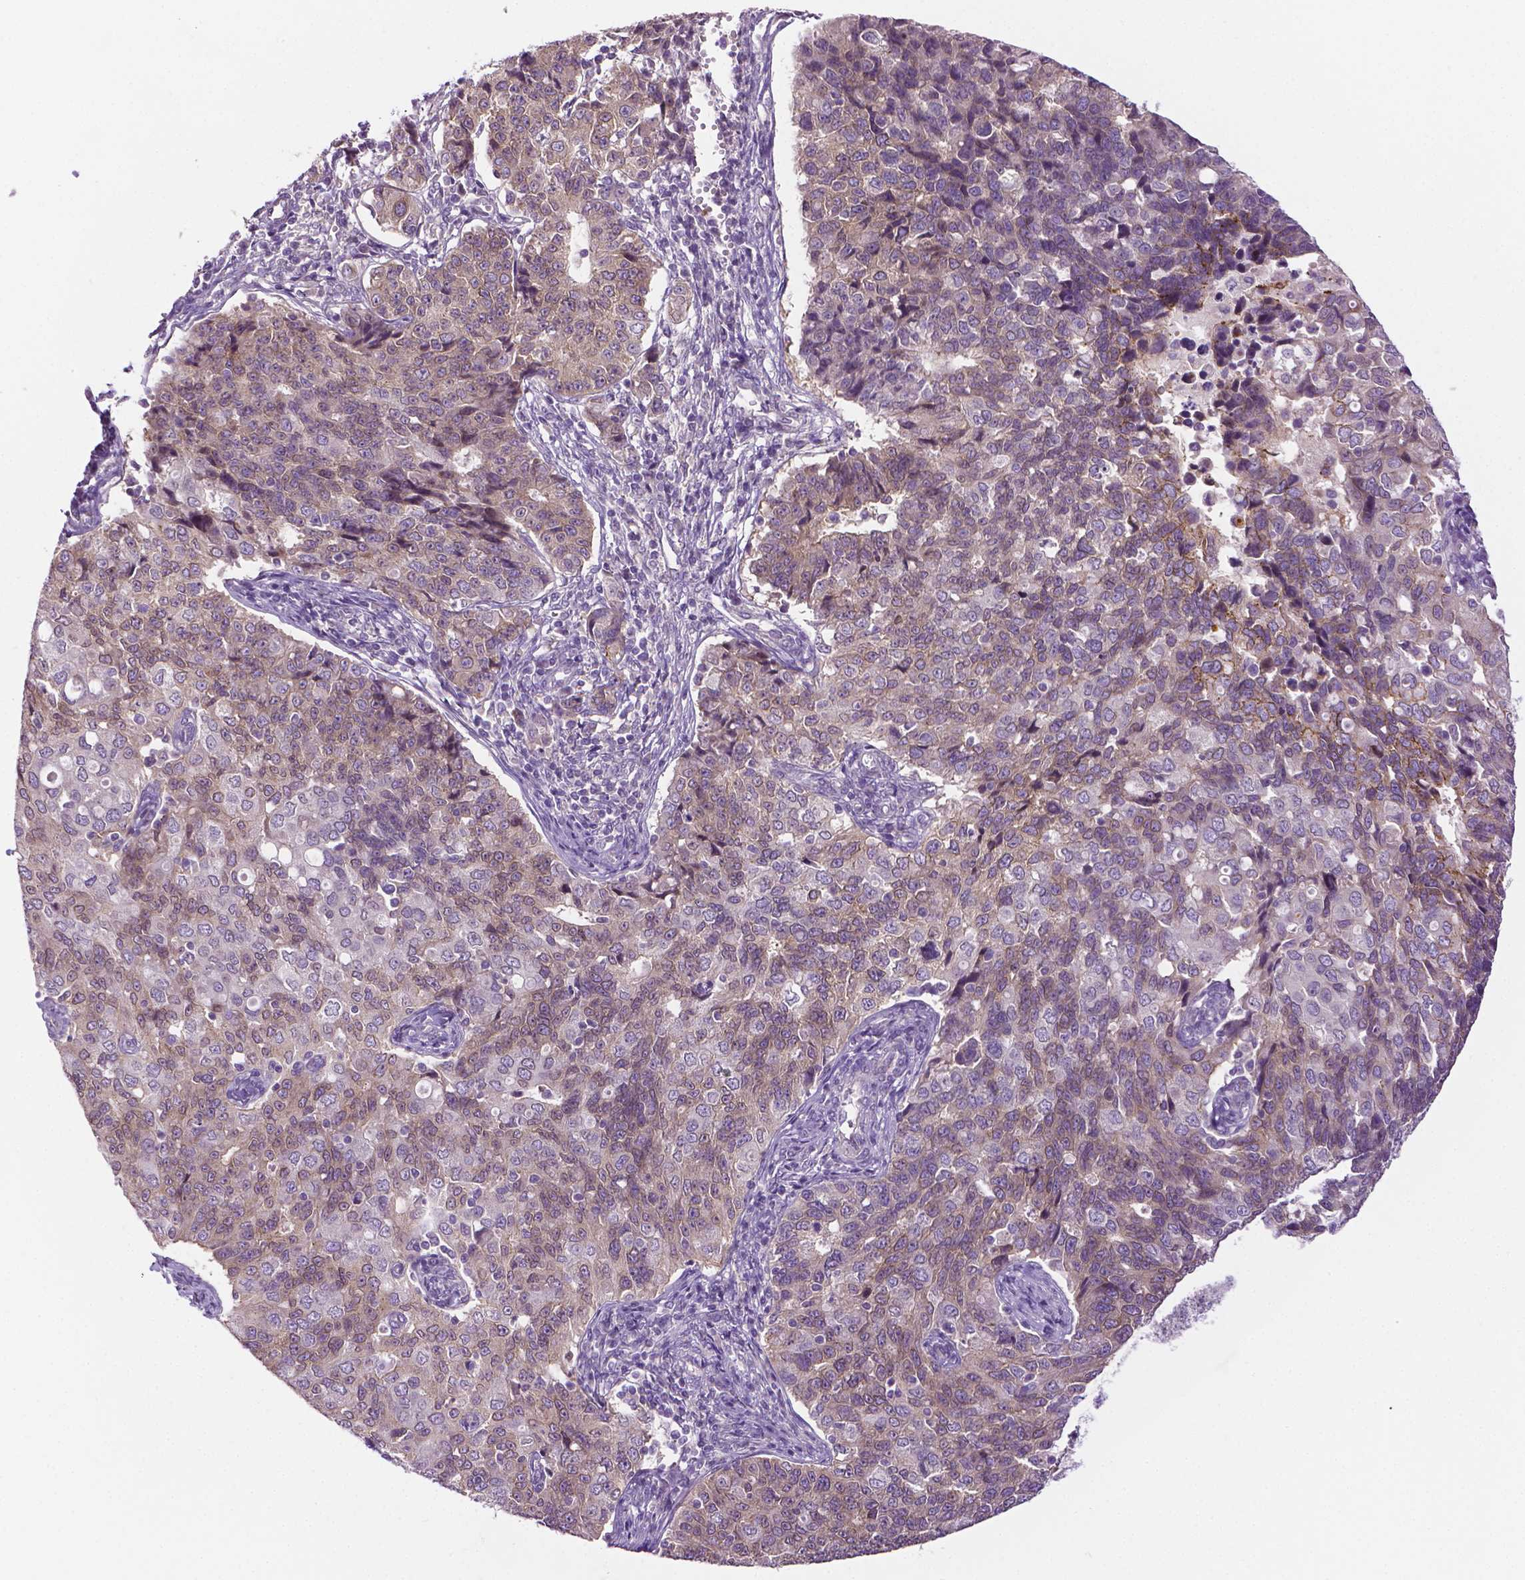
{"staining": {"intensity": "weak", "quantity": "<25%", "location": "cytoplasmic/membranous"}, "tissue": "endometrial cancer", "cell_type": "Tumor cells", "image_type": "cancer", "snomed": [{"axis": "morphology", "description": "Adenocarcinoma, NOS"}, {"axis": "topography", "description": "Endometrium"}], "caption": "The histopathology image exhibits no significant staining in tumor cells of endometrial cancer (adenocarcinoma).", "gene": "MCOLN3", "patient": {"sex": "female", "age": 43}}